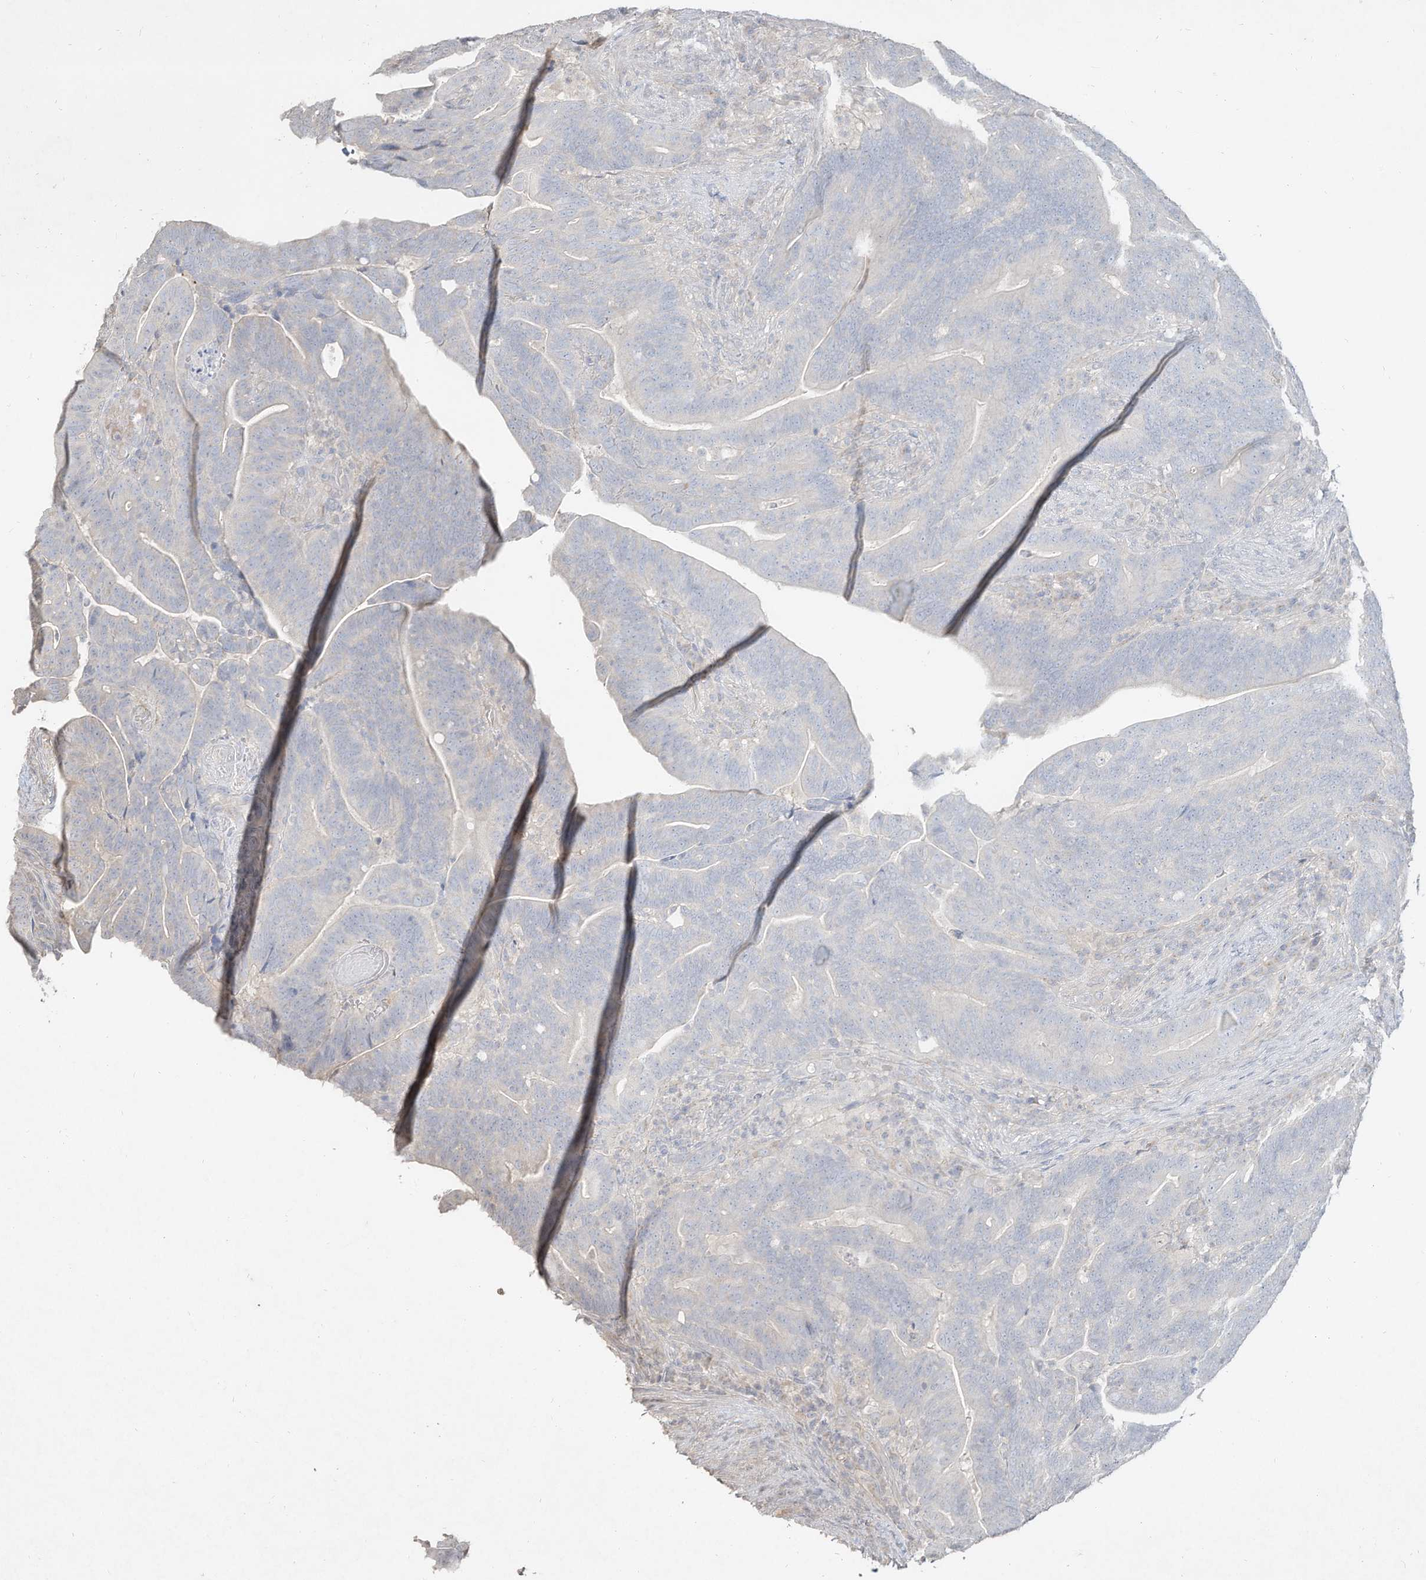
{"staining": {"intensity": "negative", "quantity": "none", "location": "none"}, "tissue": "colorectal cancer", "cell_type": "Tumor cells", "image_type": "cancer", "snomed": [{"axis": "morphology", "description": "Normal tissue, NOS"}, {"axis": "morphology", "description": "Adenocarcinoma, NOS"}, {"axis": "topography", "description": "Colon"}], "caption": "This image is of colorectal adenocarcinoma stained with immunohistochemistry to label a protein in brown with the nuclei are counter-stained blue. There is no expression in tumor cells.", "gene": "DYNC1I2", "patient": {"sex": "female", "age": 66}}